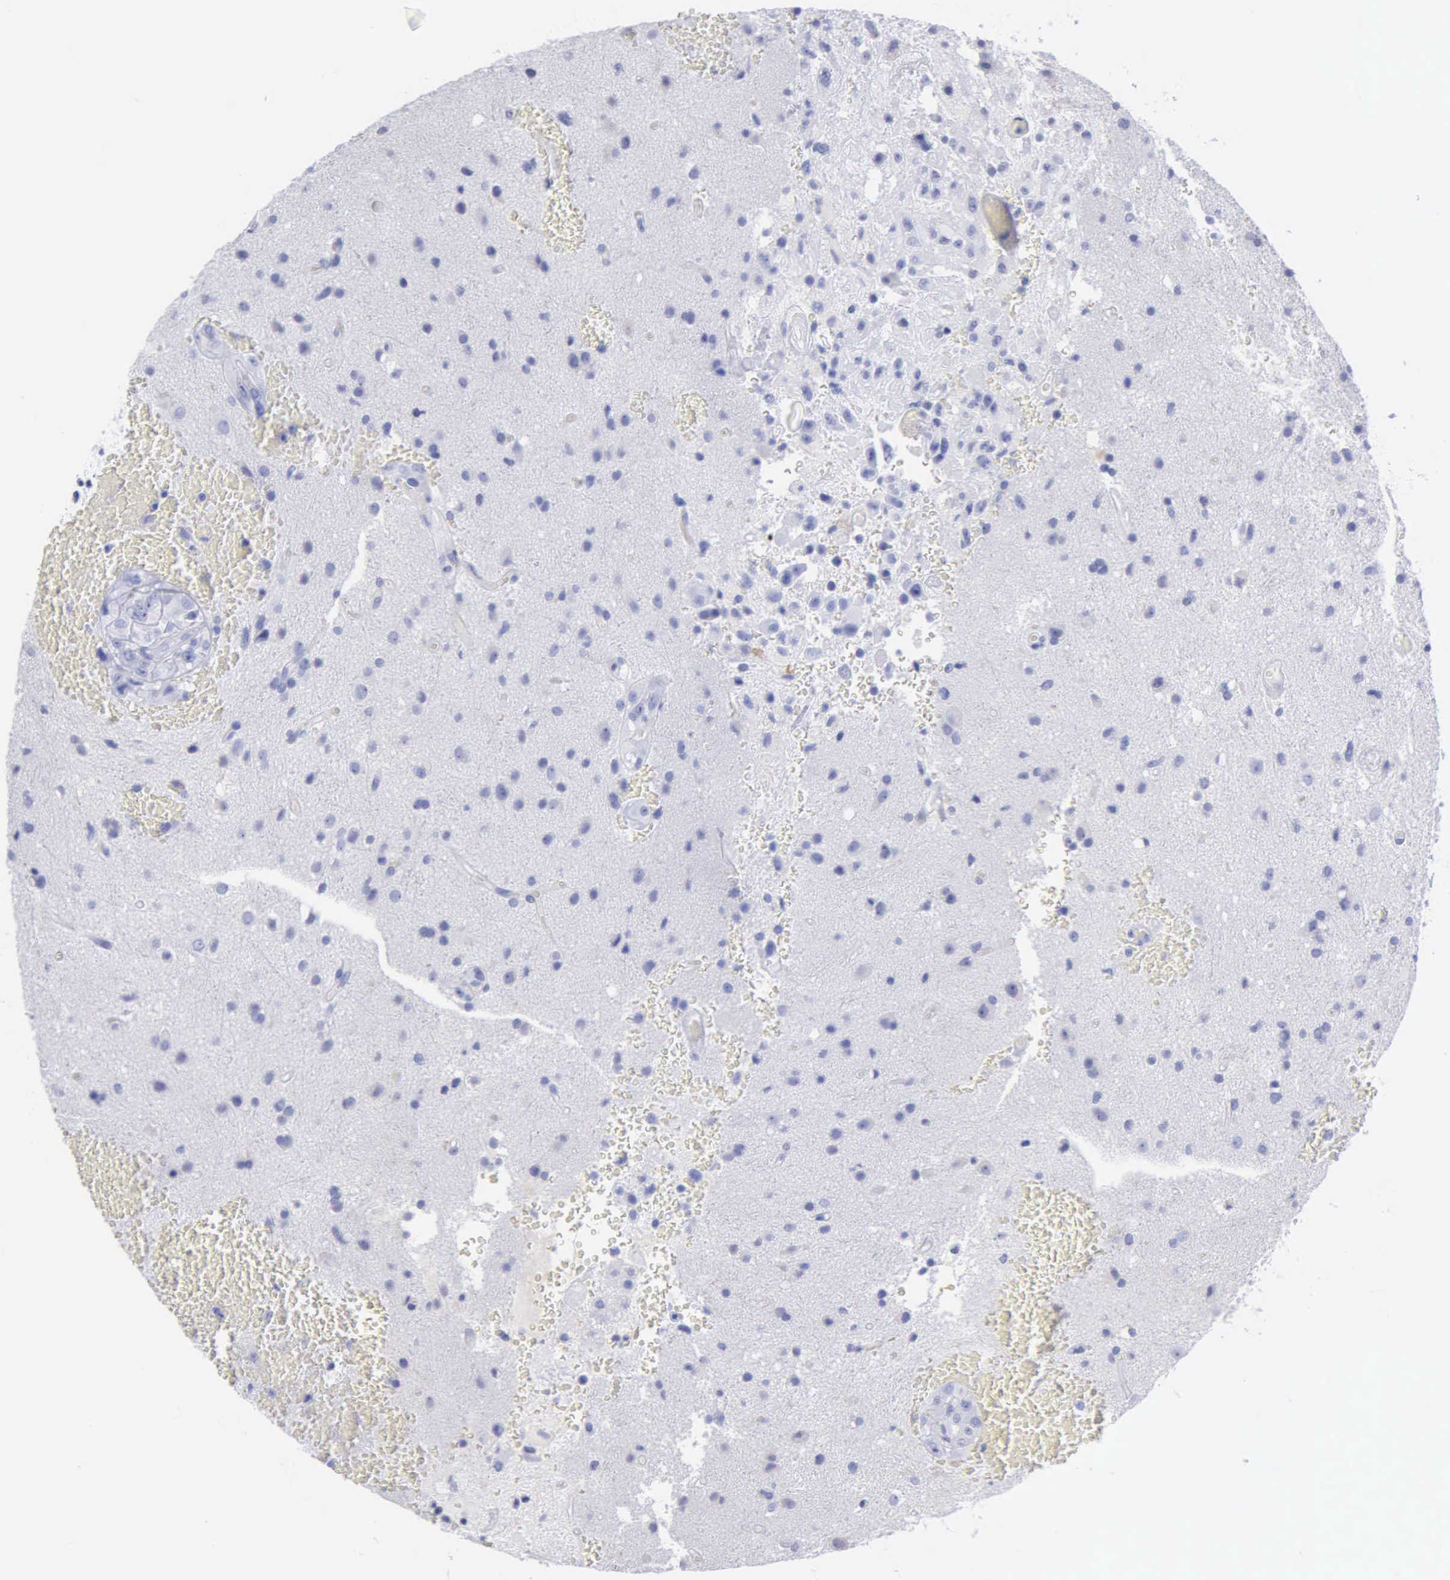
{"staining": {"intensity": "negative", "quantity": "none", "location": "none"}, "tissue": "glioma", "cell_type": "Tumor cells", "image_type": "cancer", "snomed": [{"axis": "morphology", "description": "Glioma, malignant, High grade"}, {"axis": "topography", "description": "Brain"}], "caption": "IHC histopathology image of neoplastic tissue: glioma stained with DAB demonstrates no significant protein staining in tumor cells. Nuclei are stained in blue.", "gene": "CYP19A1", "patient": {"sex": "male", "age": 48}}